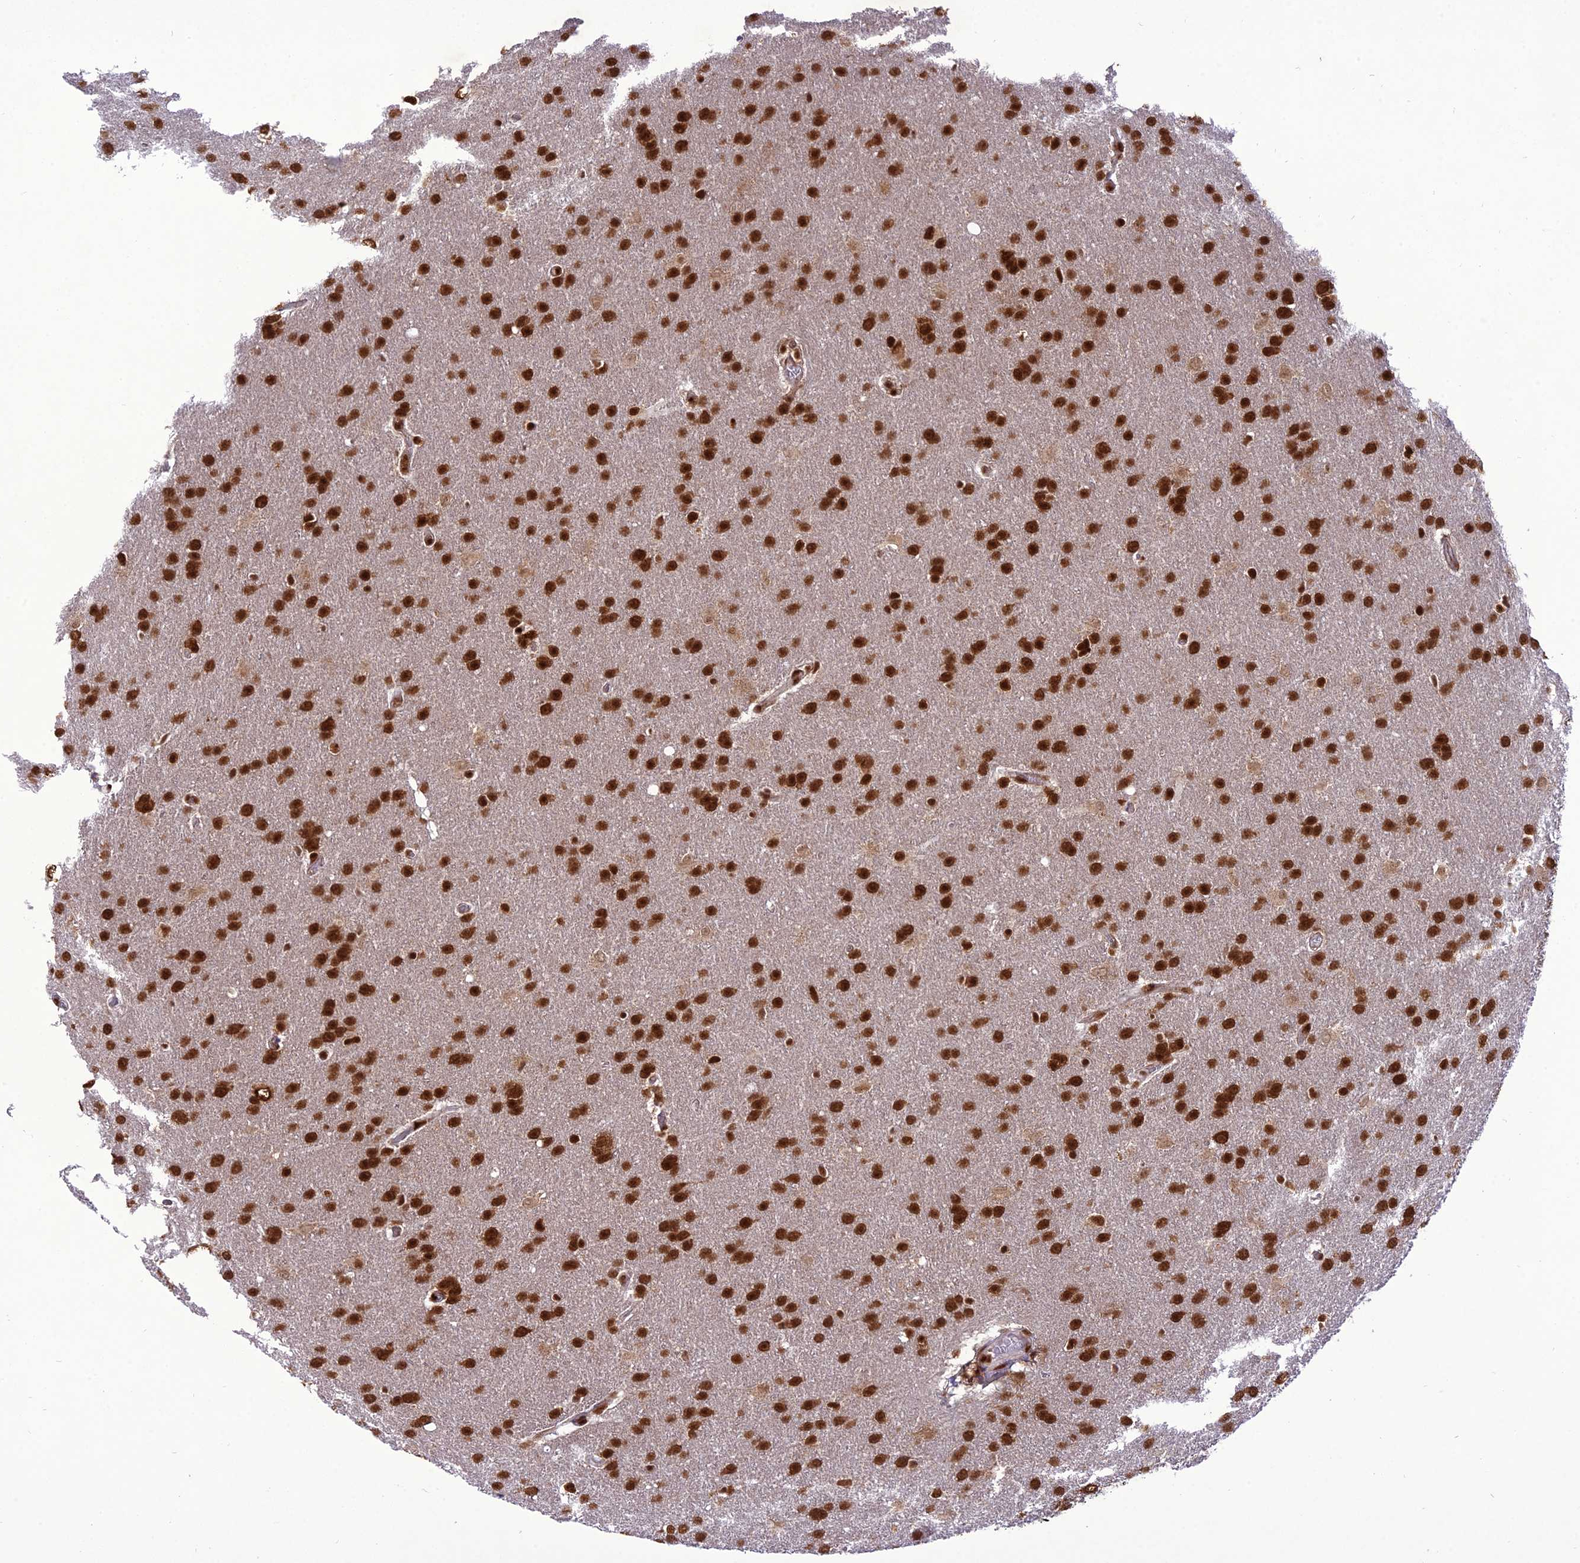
{"staining": {"intensity": "strong", "quantity": ">75%", "location": "nuclear"}, "tissue": "glioma", "cell_type": "Tumor cells", "image_type": "cancer", "snomed": [{"axis": "morphology", "description": "Glioma, malignant, Low grade"}, {"axis": "topography", "description": "Brain"}], "caption": "Immunohistochemistry staining of malignant low-grade glioma, which reveals high levels of strong nuclear staining in approximately >75% of tumor cells indicating strong nuclear protein expression. The staining was performed using DAB (brown) for protein detection and nuclei were counterstained in hematoxylin (blue).", "gene": "DDX1", "patient": {"sex": "female", "age": 32}}